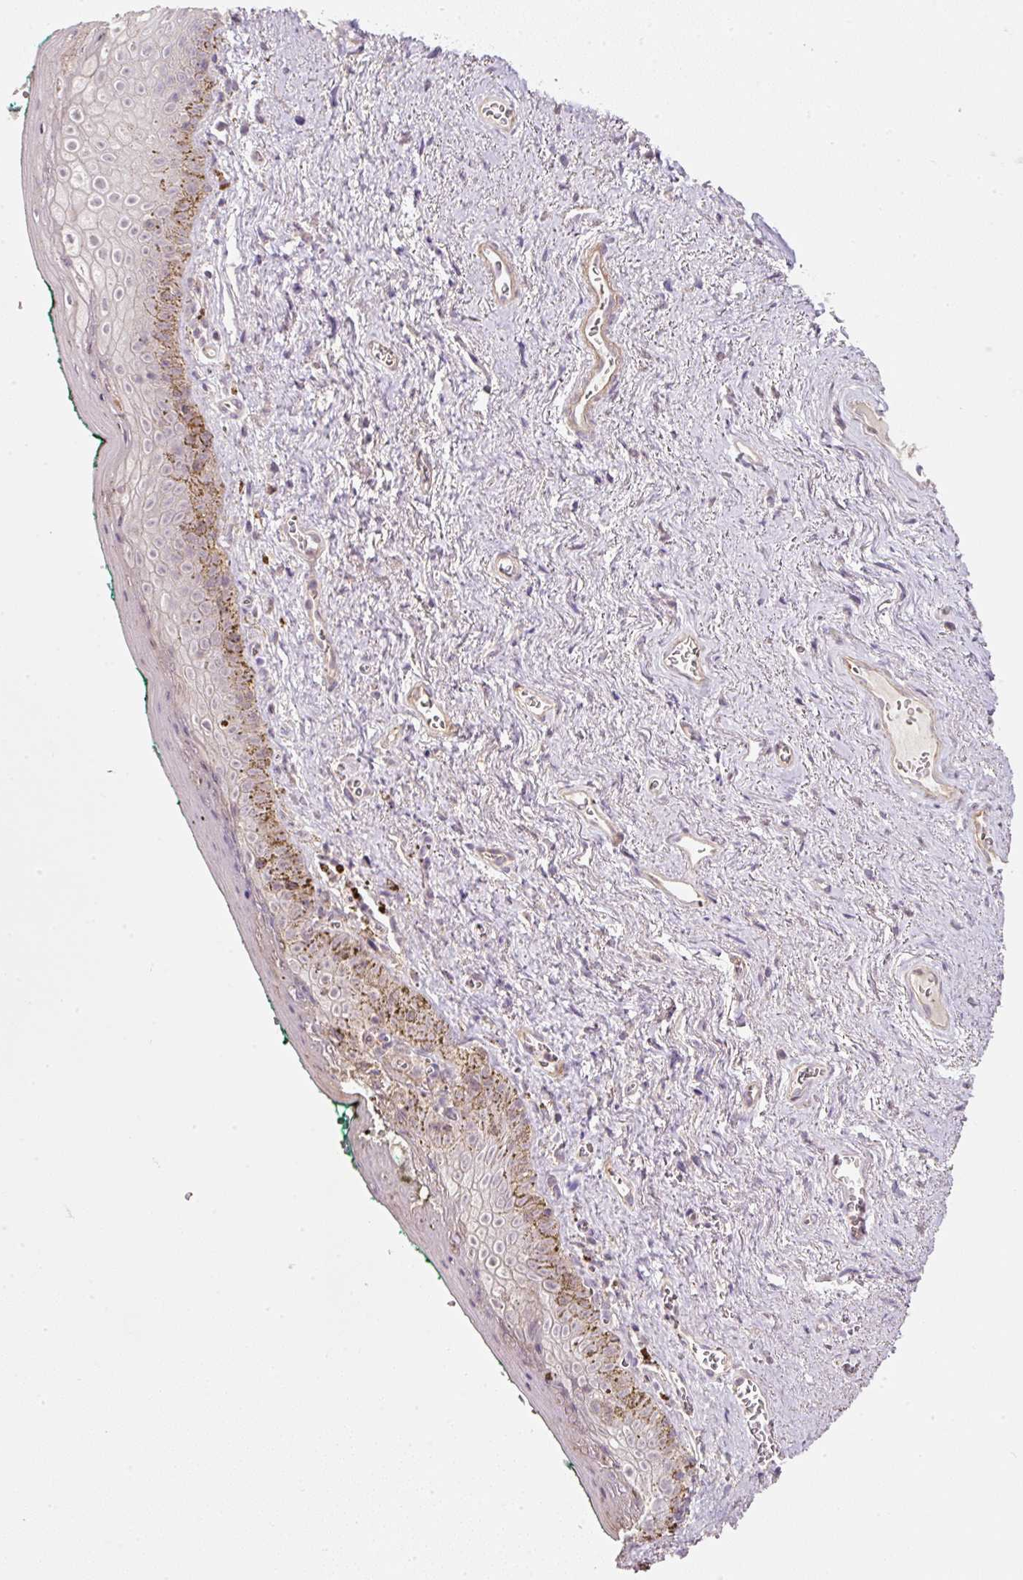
{"staining": {"intensity": "moderate", "quantity": "<25%", "location": "cytoplasmic/membranous"}, "tissue": "vagina", "cell_type": "Squamous epithelial cells", "image_type": "normal", "snomed": [{"axis": "morphology", "description": "Normal tissue, NOS"}, {"axis": "topography", "description": "Vulva"}, {"axis": "topography", "description": "Vagina"}, {"axis": "topography", "description": "Peripheral nerve tissue"}], "caption": "Immunohistochemistry (IHC) histopathology image of benign human vagina stained for a protein (brown), which demonstrates low levels of moderate cytoplasmic/membranous staining in approximately <25% of squamous epithelial cells.", "gene": "TIRAP", "patient": {"sex": "female", "age": 66}}